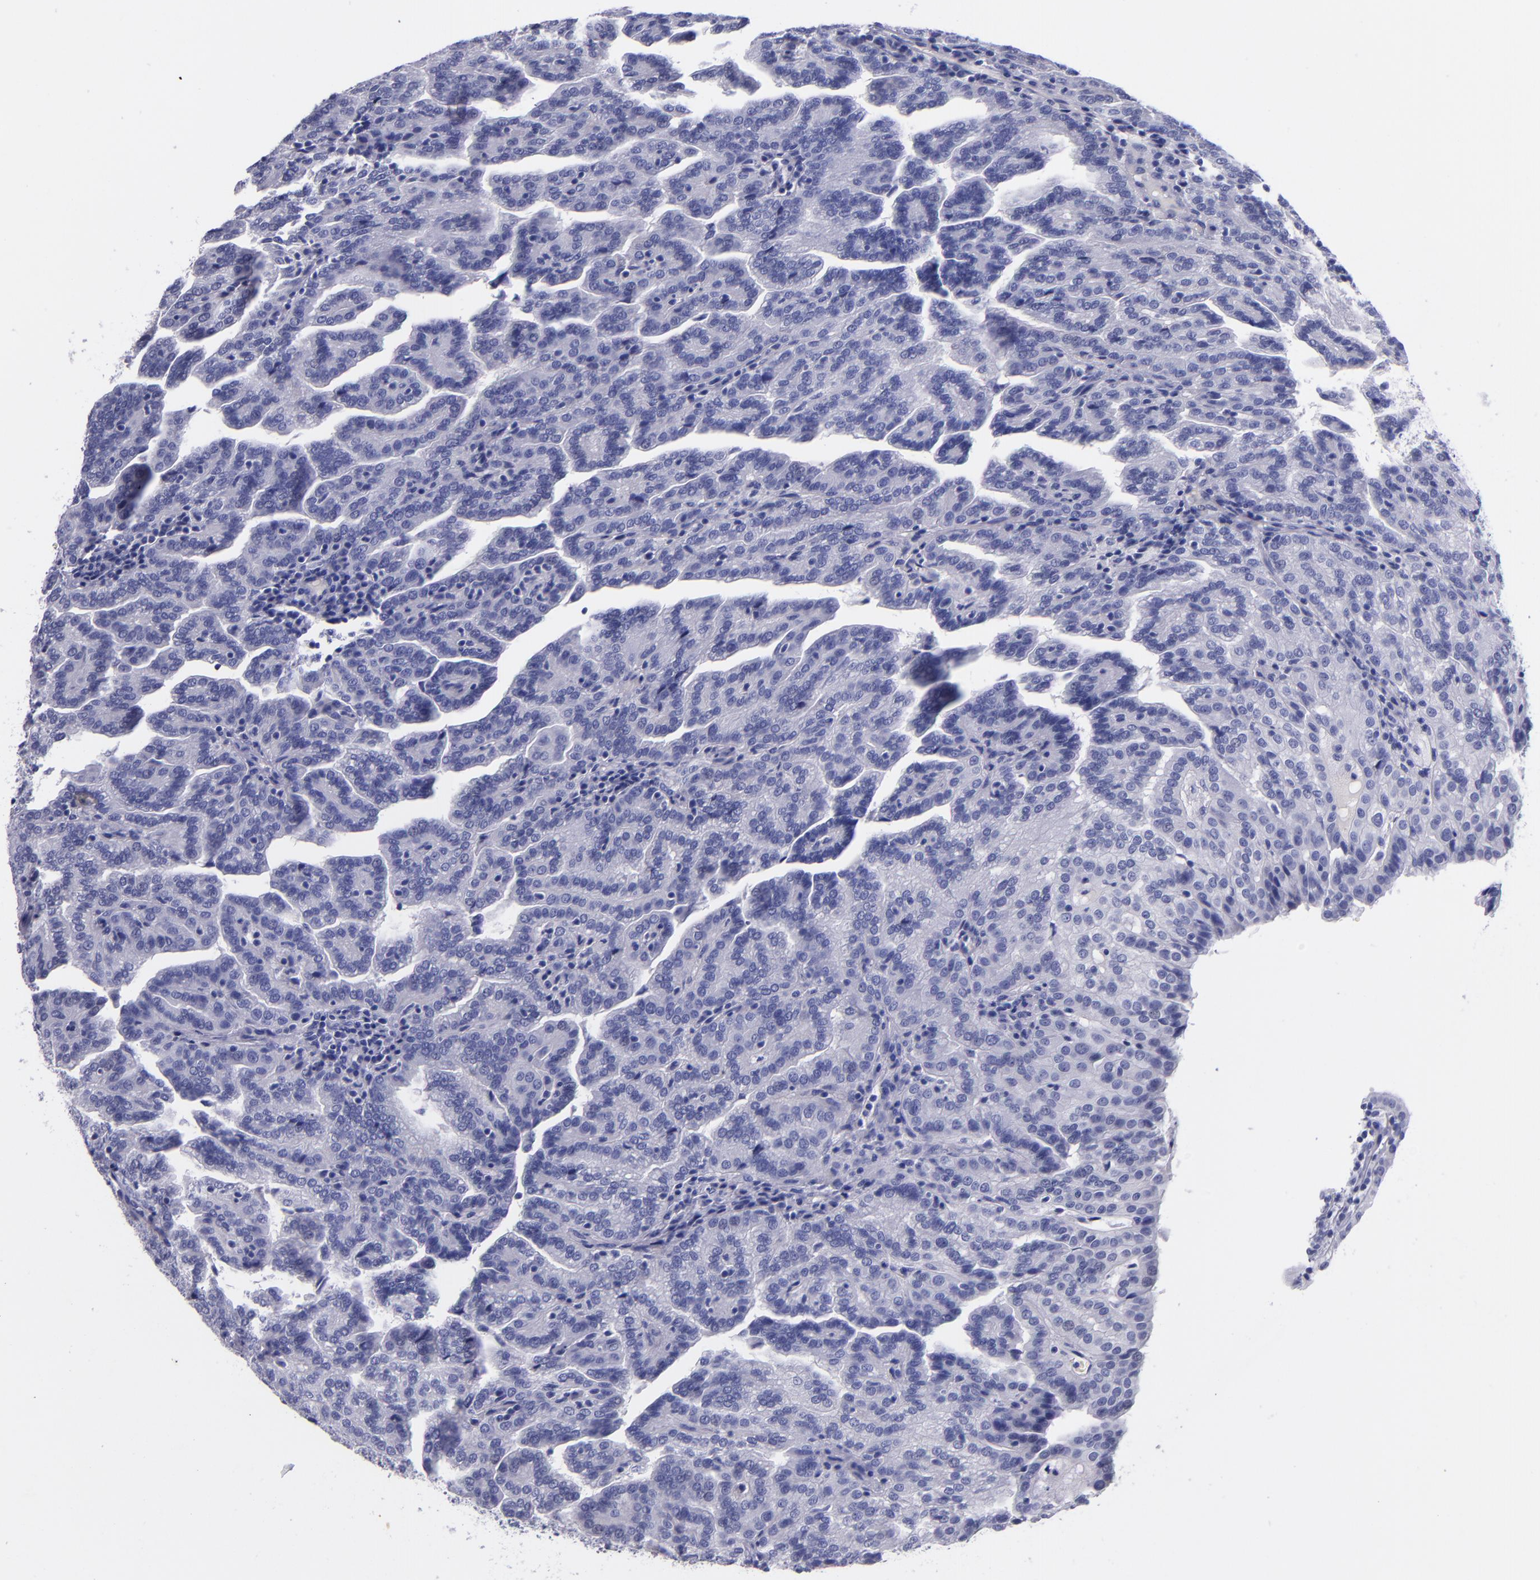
{"staining": {"intensity": "negative", "quantity": "none", "location": "none"}, "tissue": "renal cancer", "cell_type": "Tumor cells", "image_type": "cancer", "snomed": [{"axis": "morphology", "description": "Adenocarcinoma, NOS"}, {"axis": "topography", "description": "Kidney"}], "caption": "High power microscopy photomicrograph of an immunohistochemistry histopathology image of renal cancer, revealing no significant positivity in tumor cells.", "gene": "SV2A", "patient": {"sex": "male", "age": 61}}